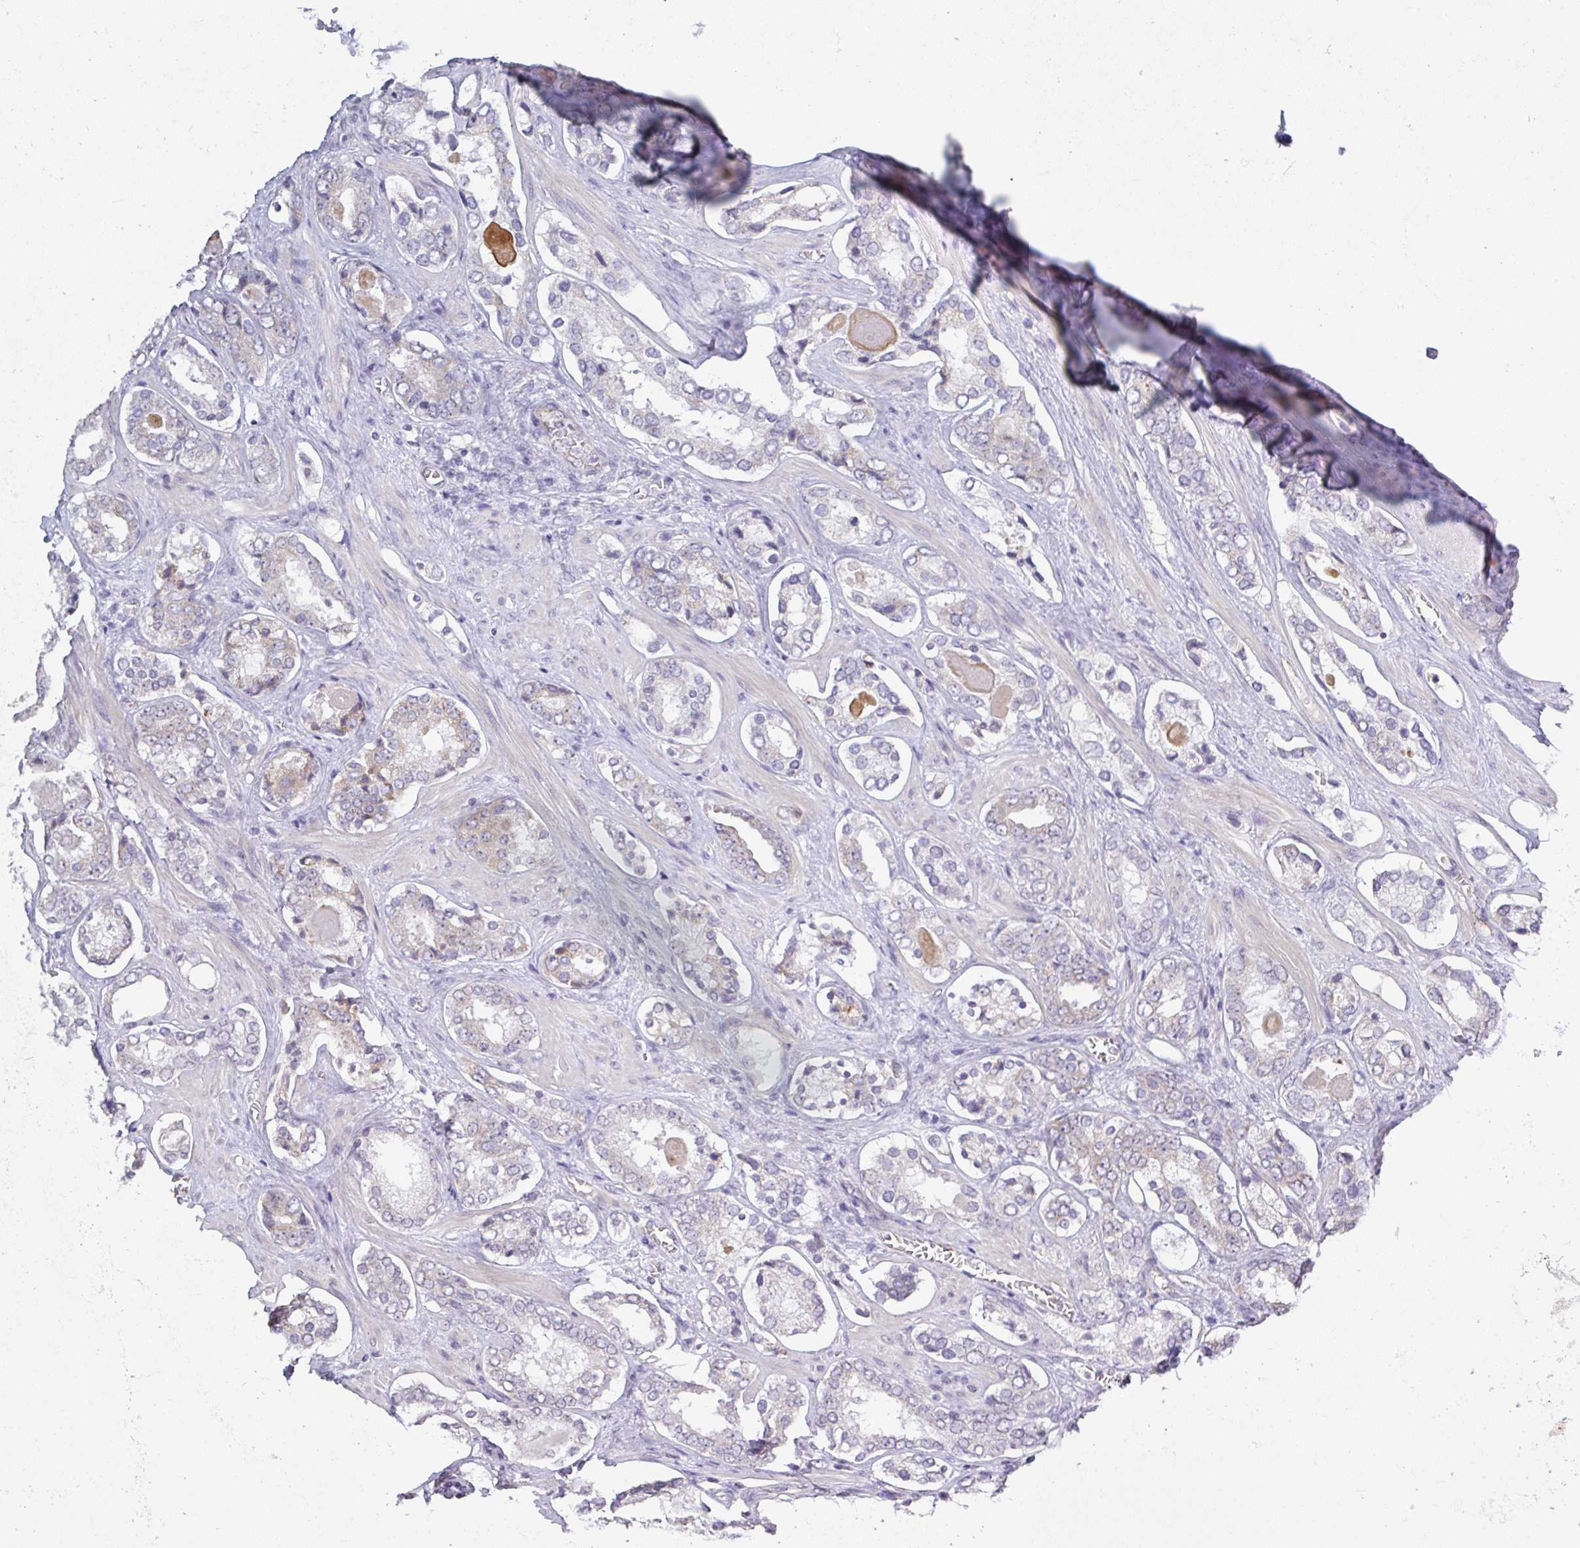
{"staining": {"intensity": "weak", "quantity": "<25%", "location": "cytoplasmic/membranous"}, "tissue": "prostate cancer", "cell_type": "Tumor cells", "image_type": "cancer", "snomed": [{"axis": "morphology", "description": "Adenocarcinoma, Low grade"}, {"axis": "topography", "description": "Prostate"}], "caption": "A histopathology image of prostate cancer (low-grade adenocarcinoma) stained for a protein exhibits no brown staining in tumor cells. (Stains: DAB (3,3'-diaminobenzidine) immunohistochemistry with hematoxylin counter stain, Microscopy: brightfield microscopy at high magnification).", "gene": "PLCD4", "patient": {"sex": "male", "age": 62}}